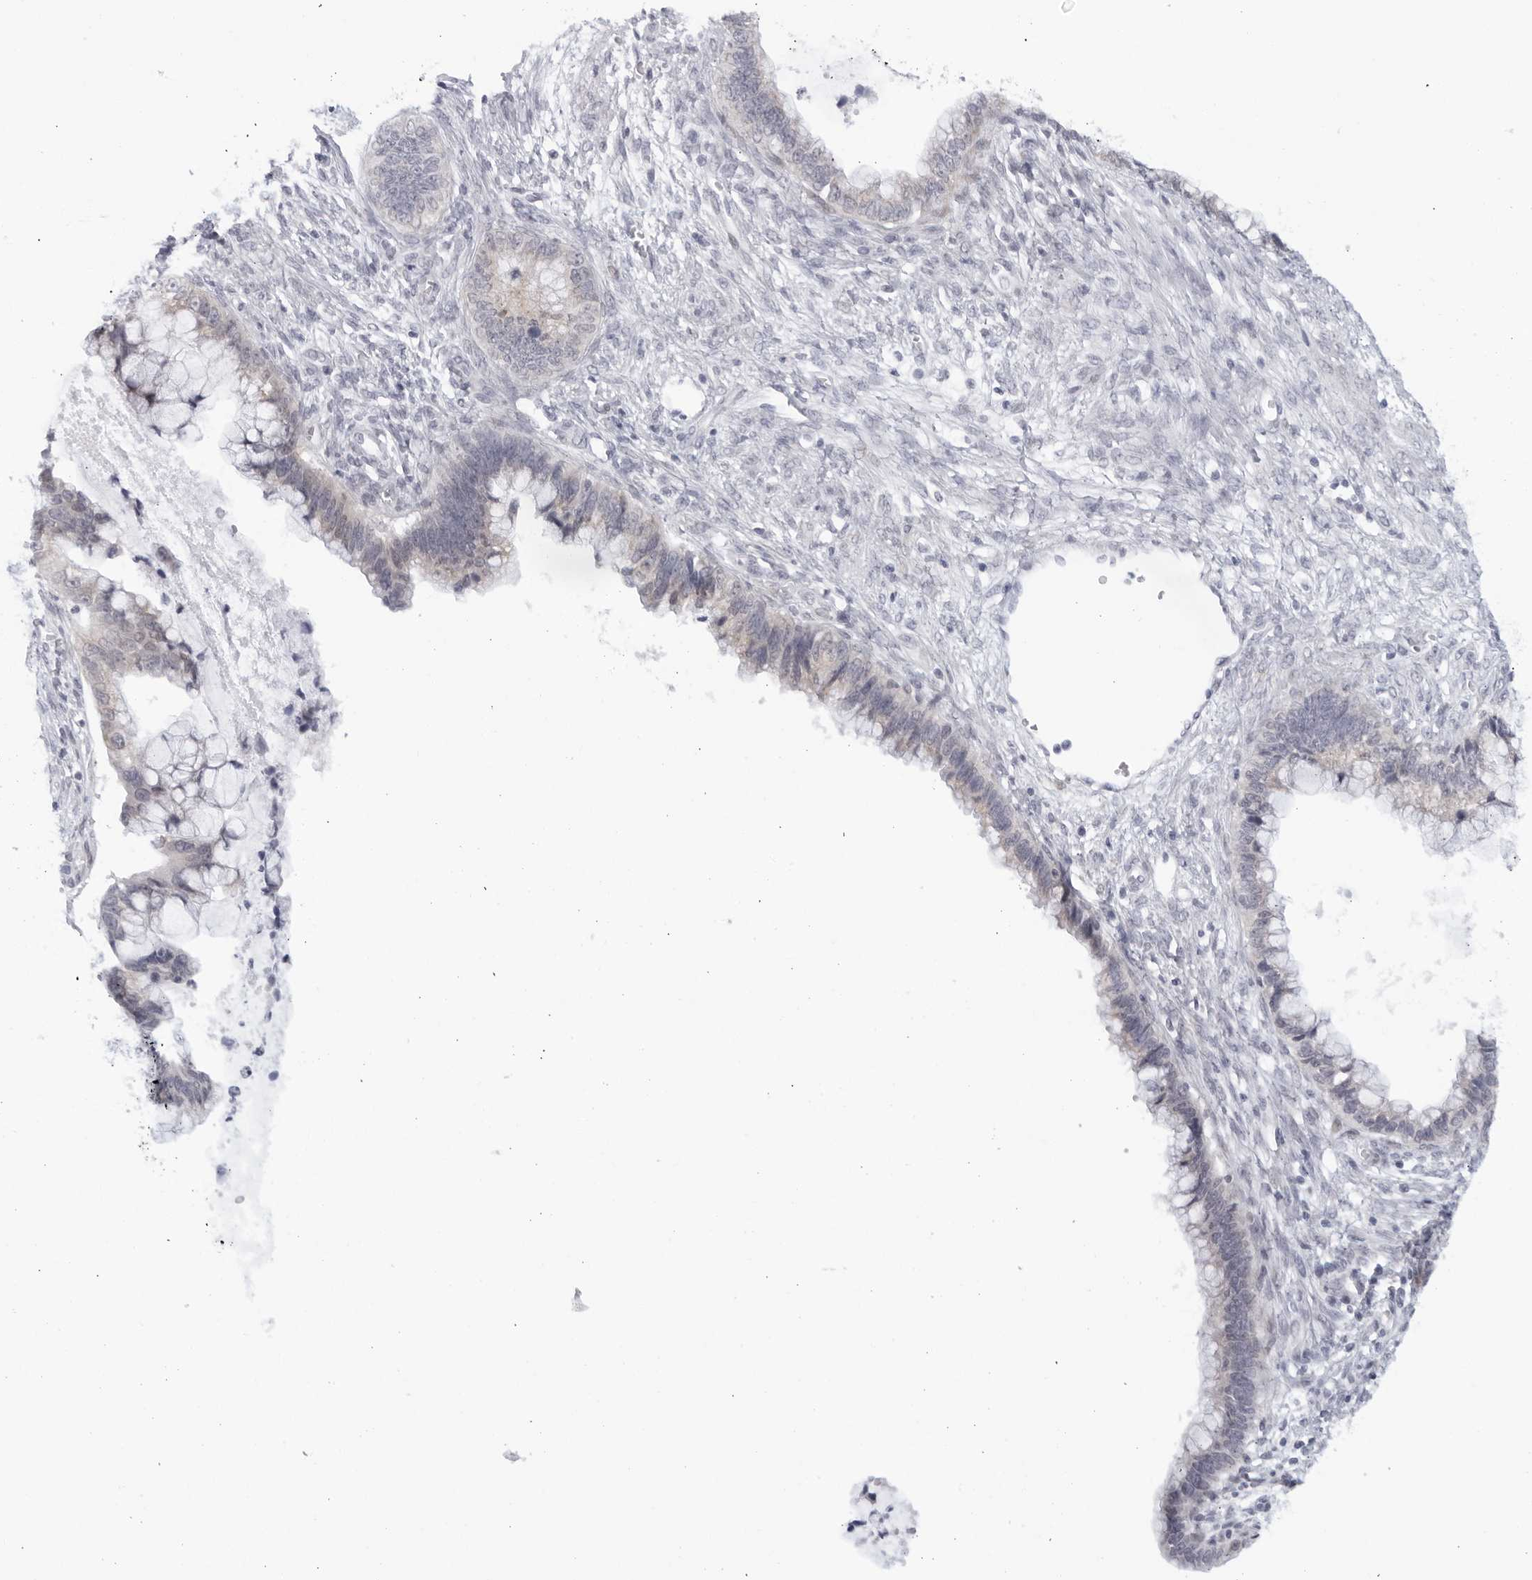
{"staining": {"intensity": "weak", "quantity": "<25%", "location": "cytoplasmic/membranous"}, "tissue": "cervical cancer", "cell_type": "Tumor cells", "image_type": "cancer", "snomed": [{"axis": "morphology", "description": "Adenocarcinoma, NOS"}, {"axis": "topography", "description": "Cervix"}], "caption": "There is no significant expression in tumor cells of adenocarcinoma (cervical). (DAB IHC, high magnification).", "gene": "WDTC1", "patient": {"sex": "female", "age": 44}}